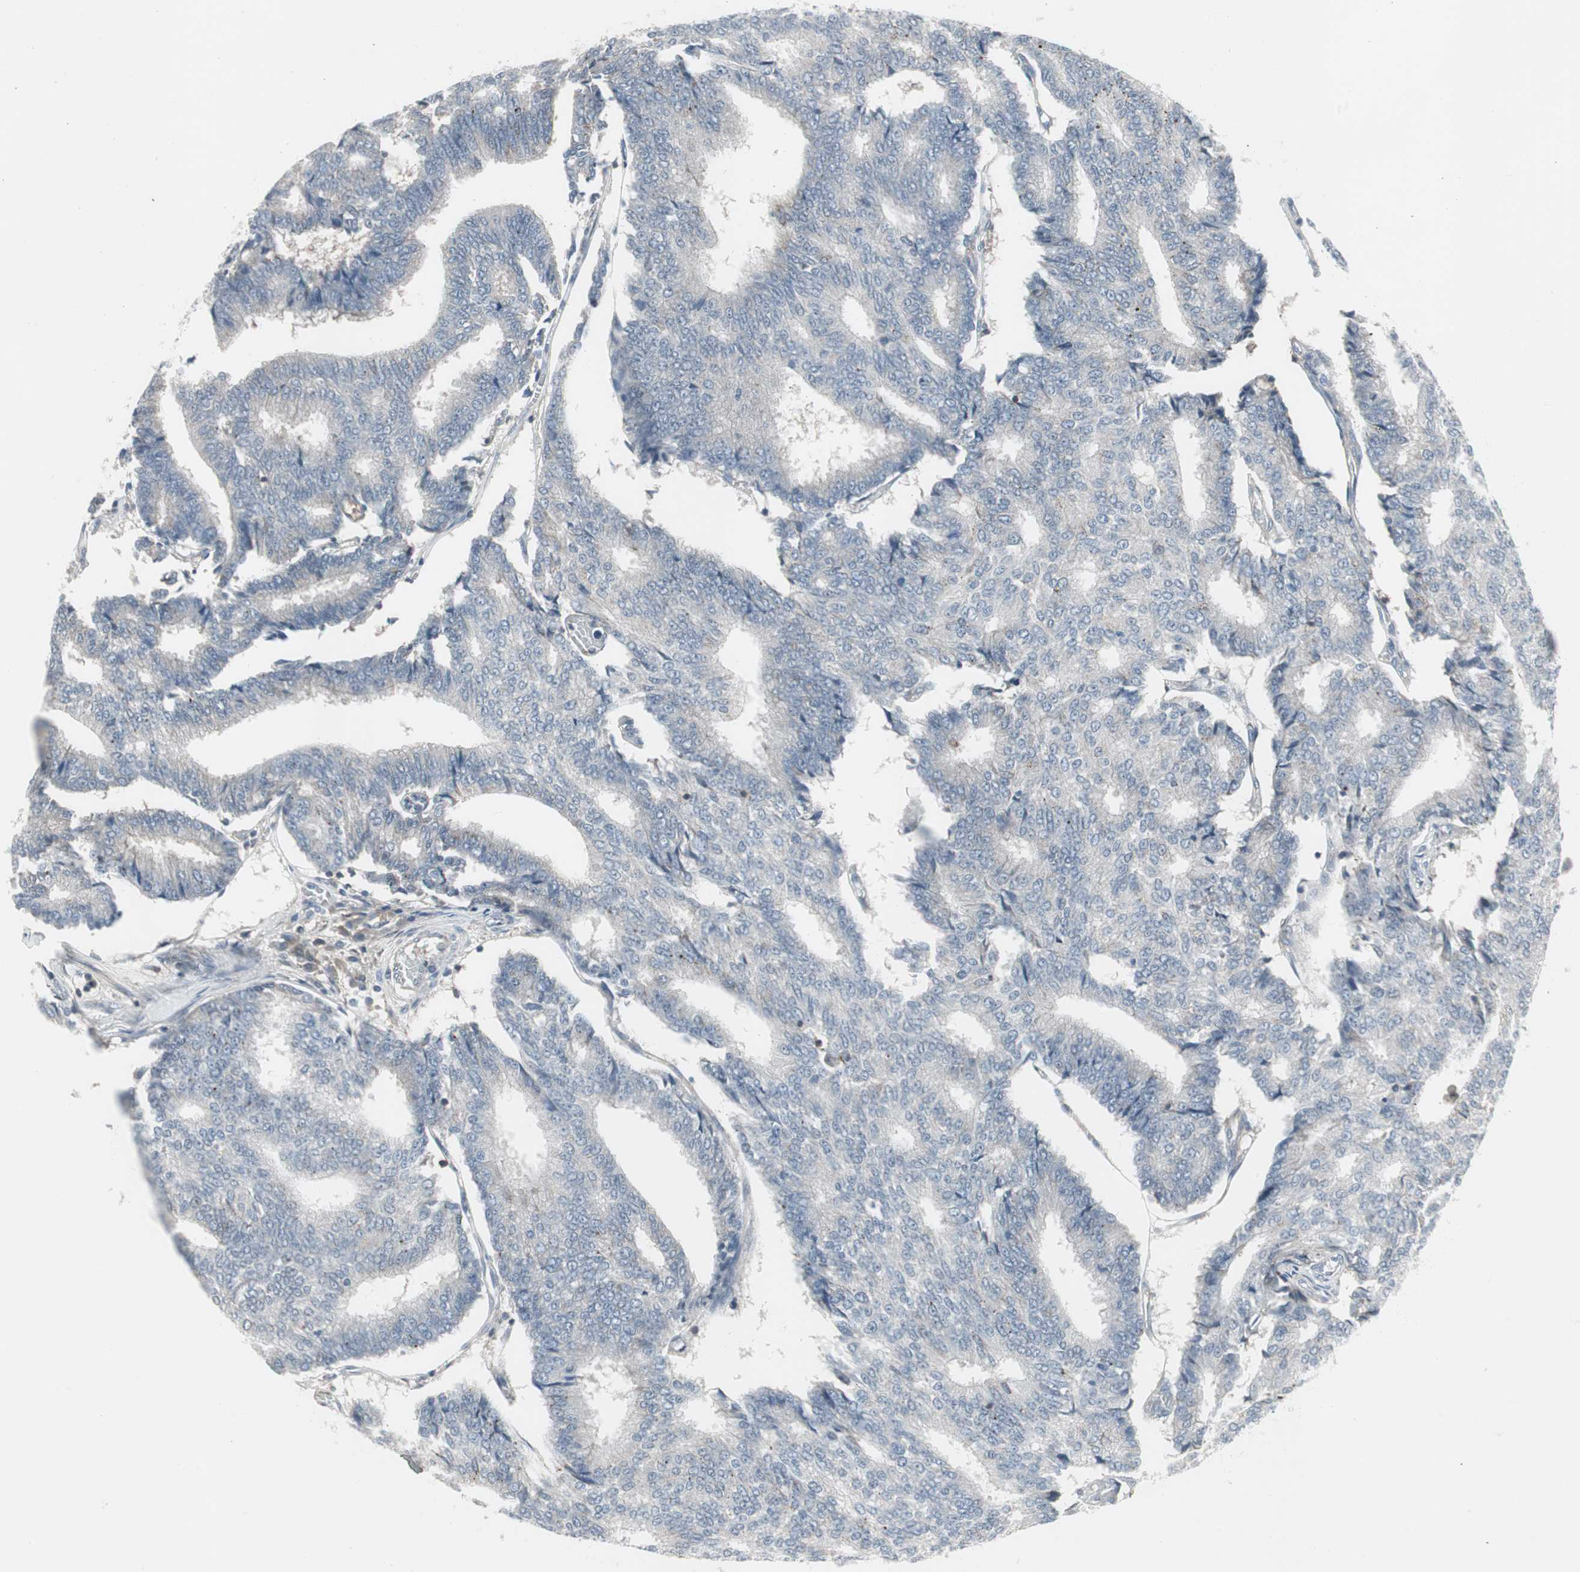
{"staining": {"intensity": "negative", "quantity": "none", "location": "none"}, "tissue": "prostate cancer", "cell_type": "Tumor cells", "image_type": "cancer", "snomed": [{"axis": "morphology", "description": "Adenocarcinoma, High grade"}, {"axis": "topography", "description": "Prostate"}], "caption": "A photomicrograph of prostate high-grade adenocarcinoma stained for a protein shows no brown staining in tumor cells.", "gene": "ZSCAN32", "patient": {"sex": "male", "age": 55}}